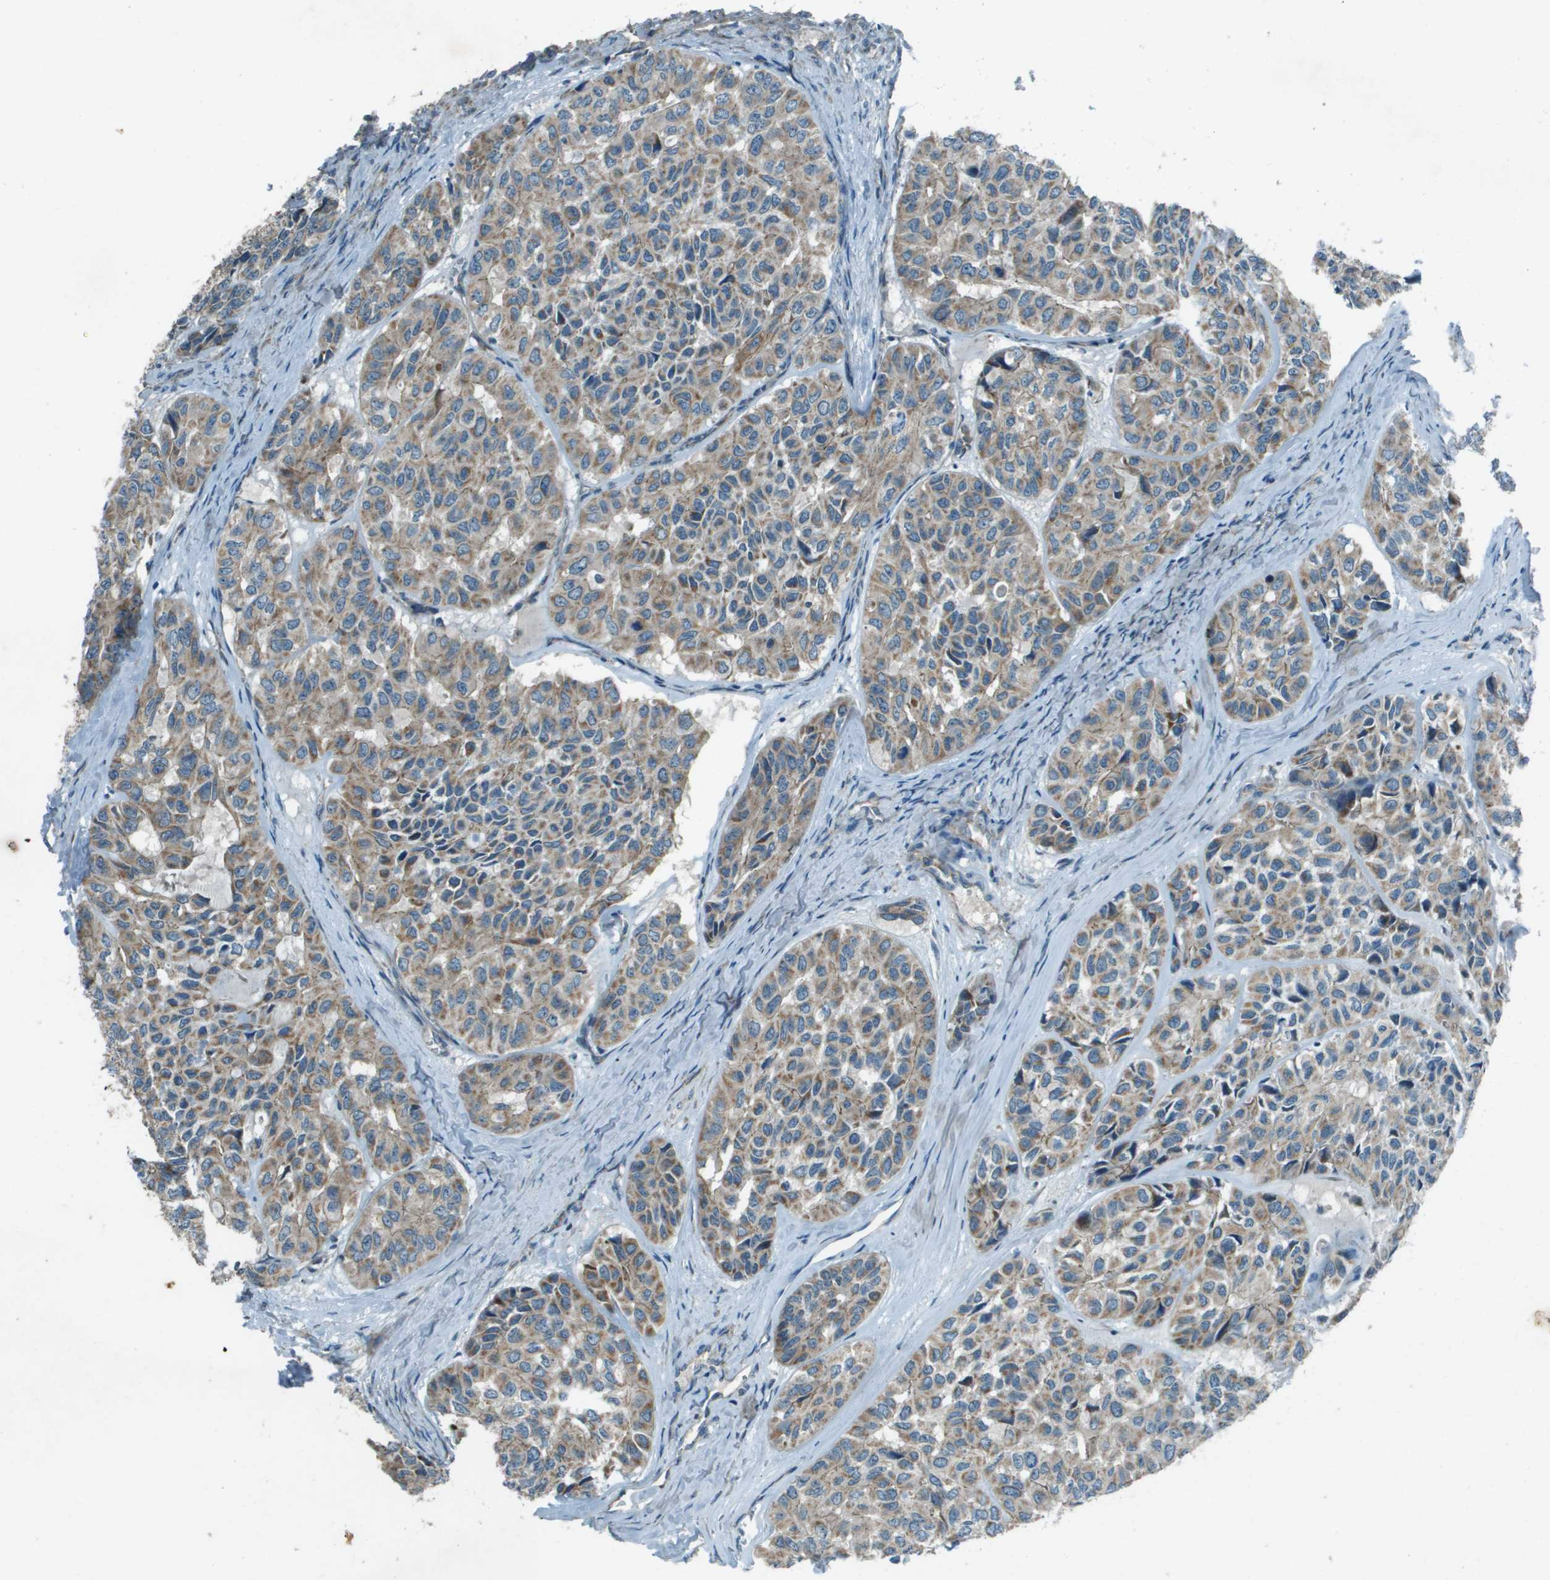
{"staining": {"intensity": "weak", "quantity": ">75%", "location": "cytoplasmic/membranous"}, "tissue": "head and neck cancer", "cell_type": "Tumor cells", "image_type": "cancer", "snomed": [{"axis": "morphology", "description": "Adenocarcinoma, NOS"}, {"axis": "topography", "description": "Salivary gland, NOS"}, {"axis": "topography", "description": "Head-Neck"}], "caption": "Brown immunohistochemical staining in head and neck cancer reveals weak cytoplasmic/membranous expression in about >75% of tumor cells. (Brightfield microscopy of DAB IHC at high magnification).", "gene": "MIGA1", "patient": {"sex": "female", "age": 76}}